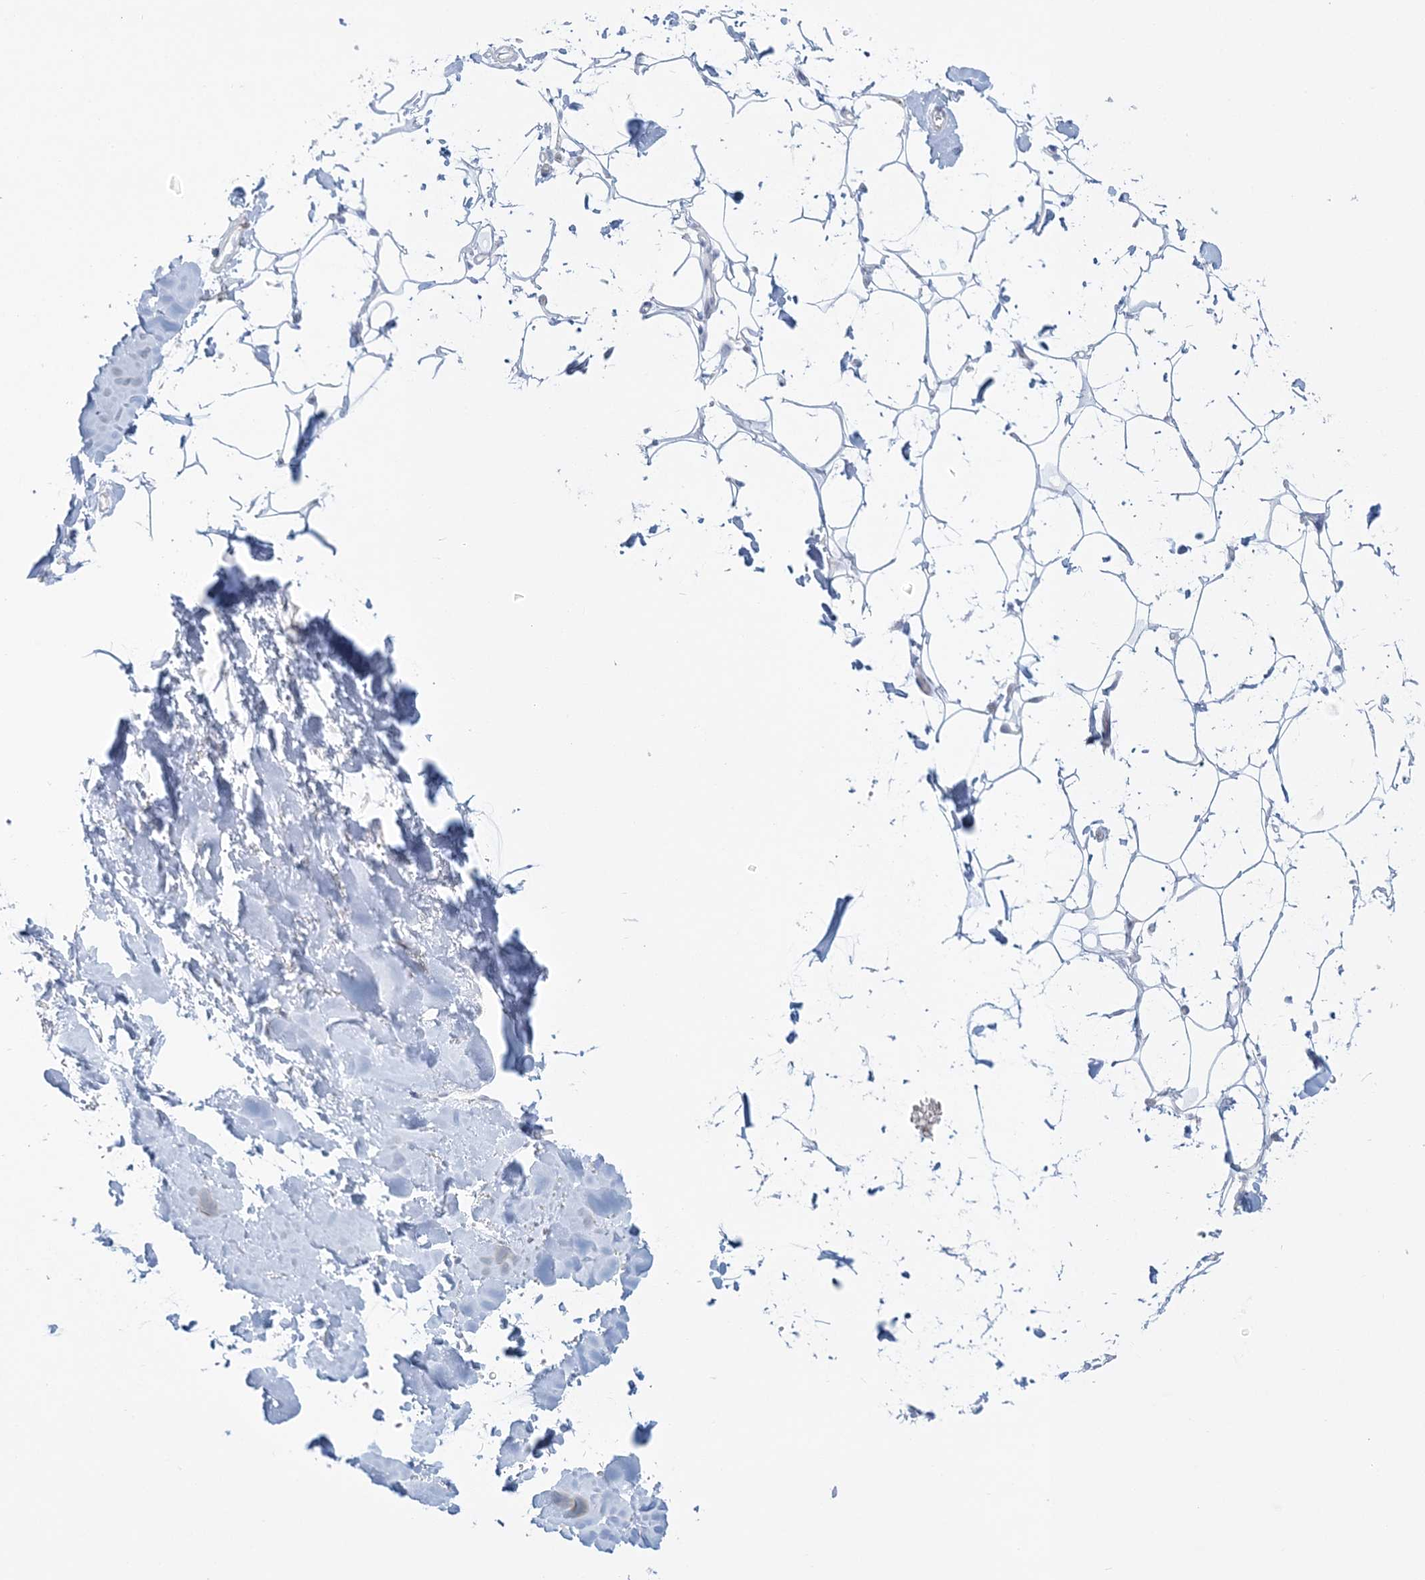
{"staining": {"intensity": "negative", "quantity": "none", "location": "none"}, "tissue": "adipose tissue", "cell_type": "Adipocytes", "image_type": "normal", "snomed": [{"axis": "morphology", "description": "Normal tissue, NOS"}, {"axis": "topography", "description": "Breast"}], "caption": "Immunohistochemistry (IHC) micrograph of benign human adipose tissue stained for a protein (brown), which demonstrates no expression in adipocytes. The staining was performed using DAB to visualize the protein expression in brown, while the nuclei were stained in blue with hematoxylin (Magnification: 20x).", "gene": "ADGB", "patient": {"sex": "female", "age": 26}}